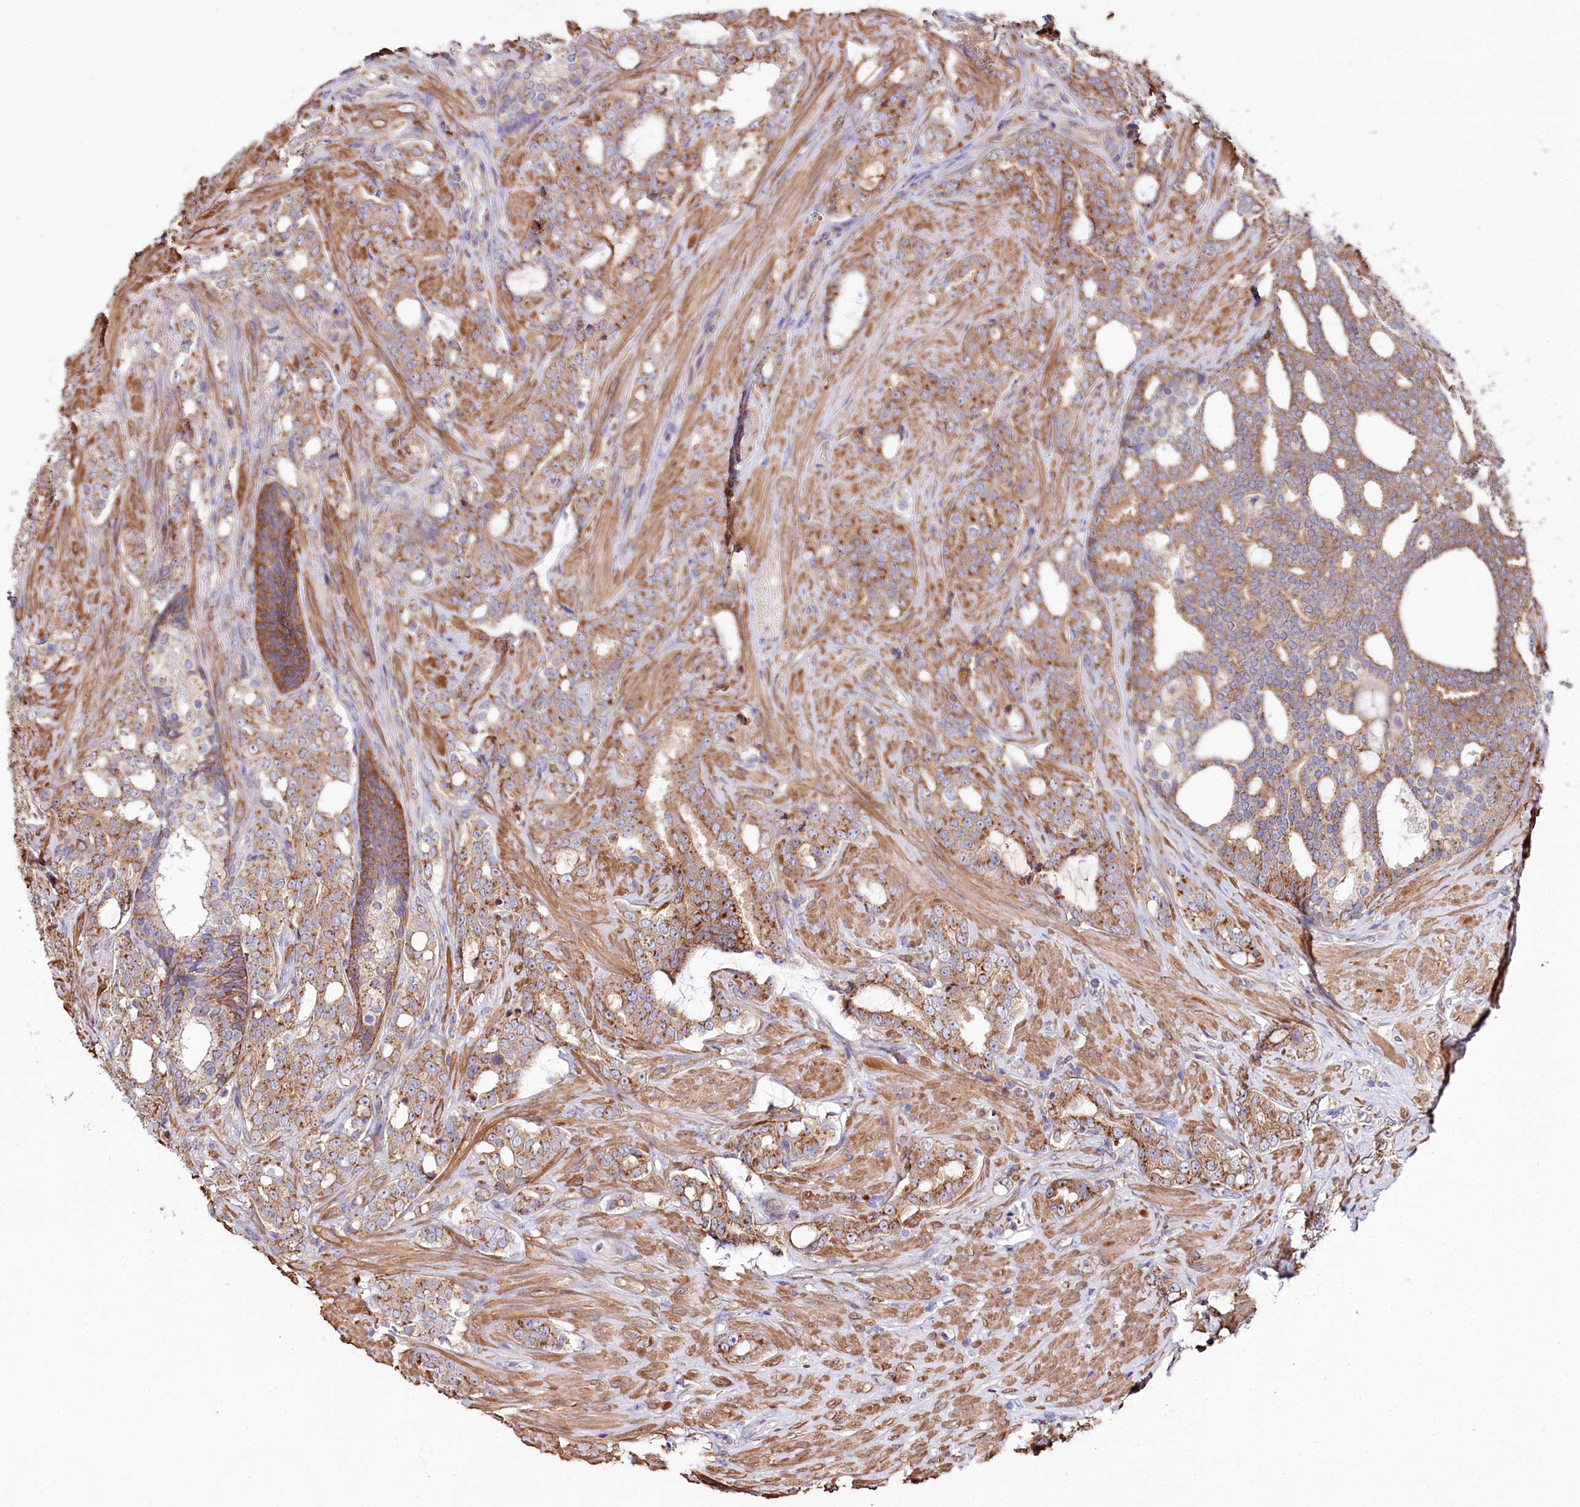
{"staining": {"intensity": "moderate", "quantity": ">75%", "location": "cytoplasmic/membranous"}, "tissue": "prostate cancer", "cell_type": "Tumor cells", "image_type": "cancer", "snomed": [{"axis": "morphology", "description": "Adenocarcinoma, High grade"}, {"axis": "topography", "description": "Prostate"}], "caption": "Human high-grade adenocarcinoma (prostate) stained for a protein (brown) reveals moderate cytoplasmic/membranous positive positivity in about >75% of tumor cells.", "gene": "STX6", "patient": {"sex": "male", "age": 64}}